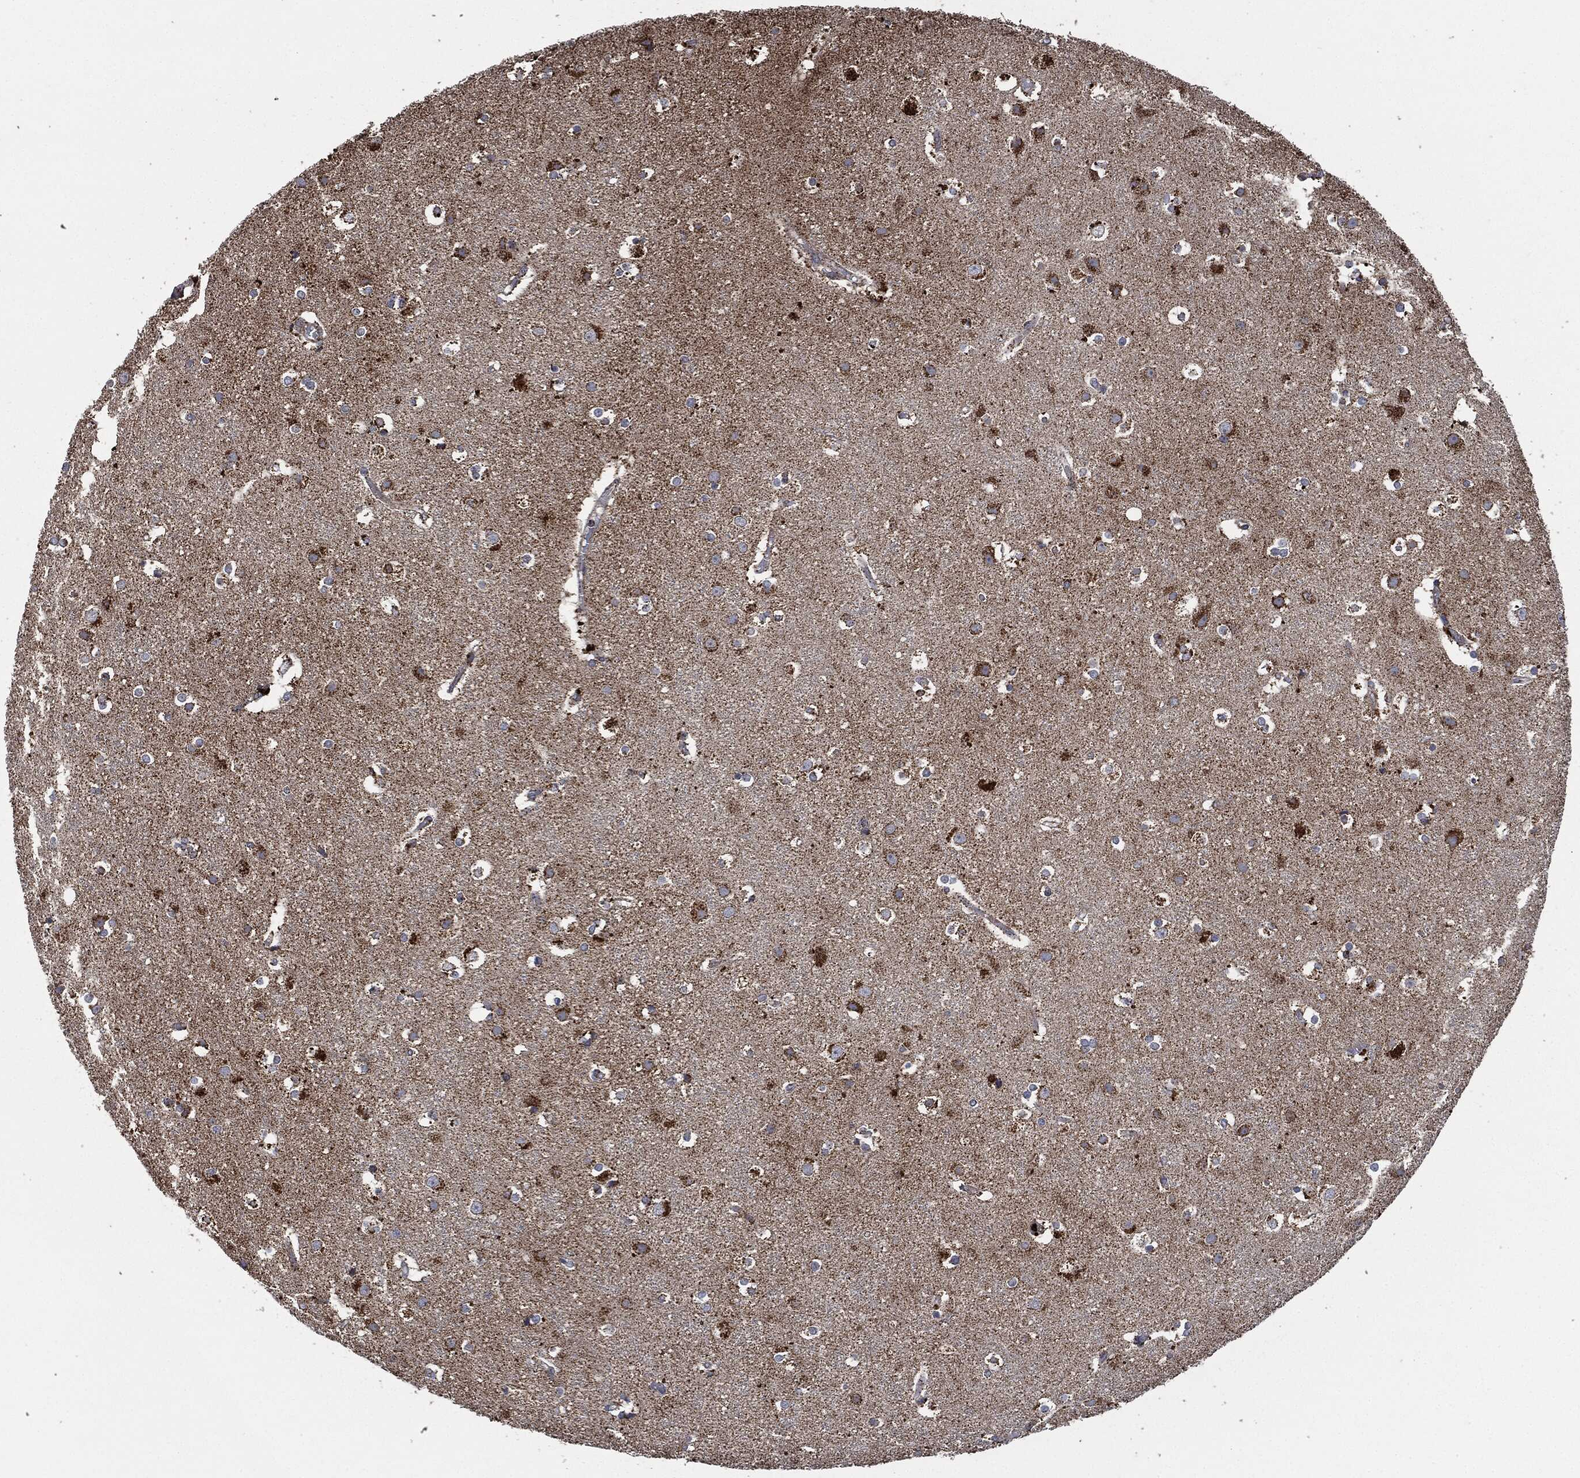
{"staining": {"intensity": "negative", "quantity": "none", "location": "none"}, "tissue": "cerebral cortex", "cell_type": "Endothelial cells", "image_type": "normal", "snomed": [{"axis": "morphology", "description": "Normal tissue, NOS"}, {"axis": "topography", "description": "Cerebral cortex"}], "caption": "A micrograph of human cerebral cortex is negative for staining in endothelial cells. (Stains: DAB (3,3'-diaminobenzidine) immunohistochemistry with hematoxylin counter stain, Microscopy: brightfield microscopy at high magnification).", "gene": "RYK", "patient": {"sex": "female", "age": 52}}